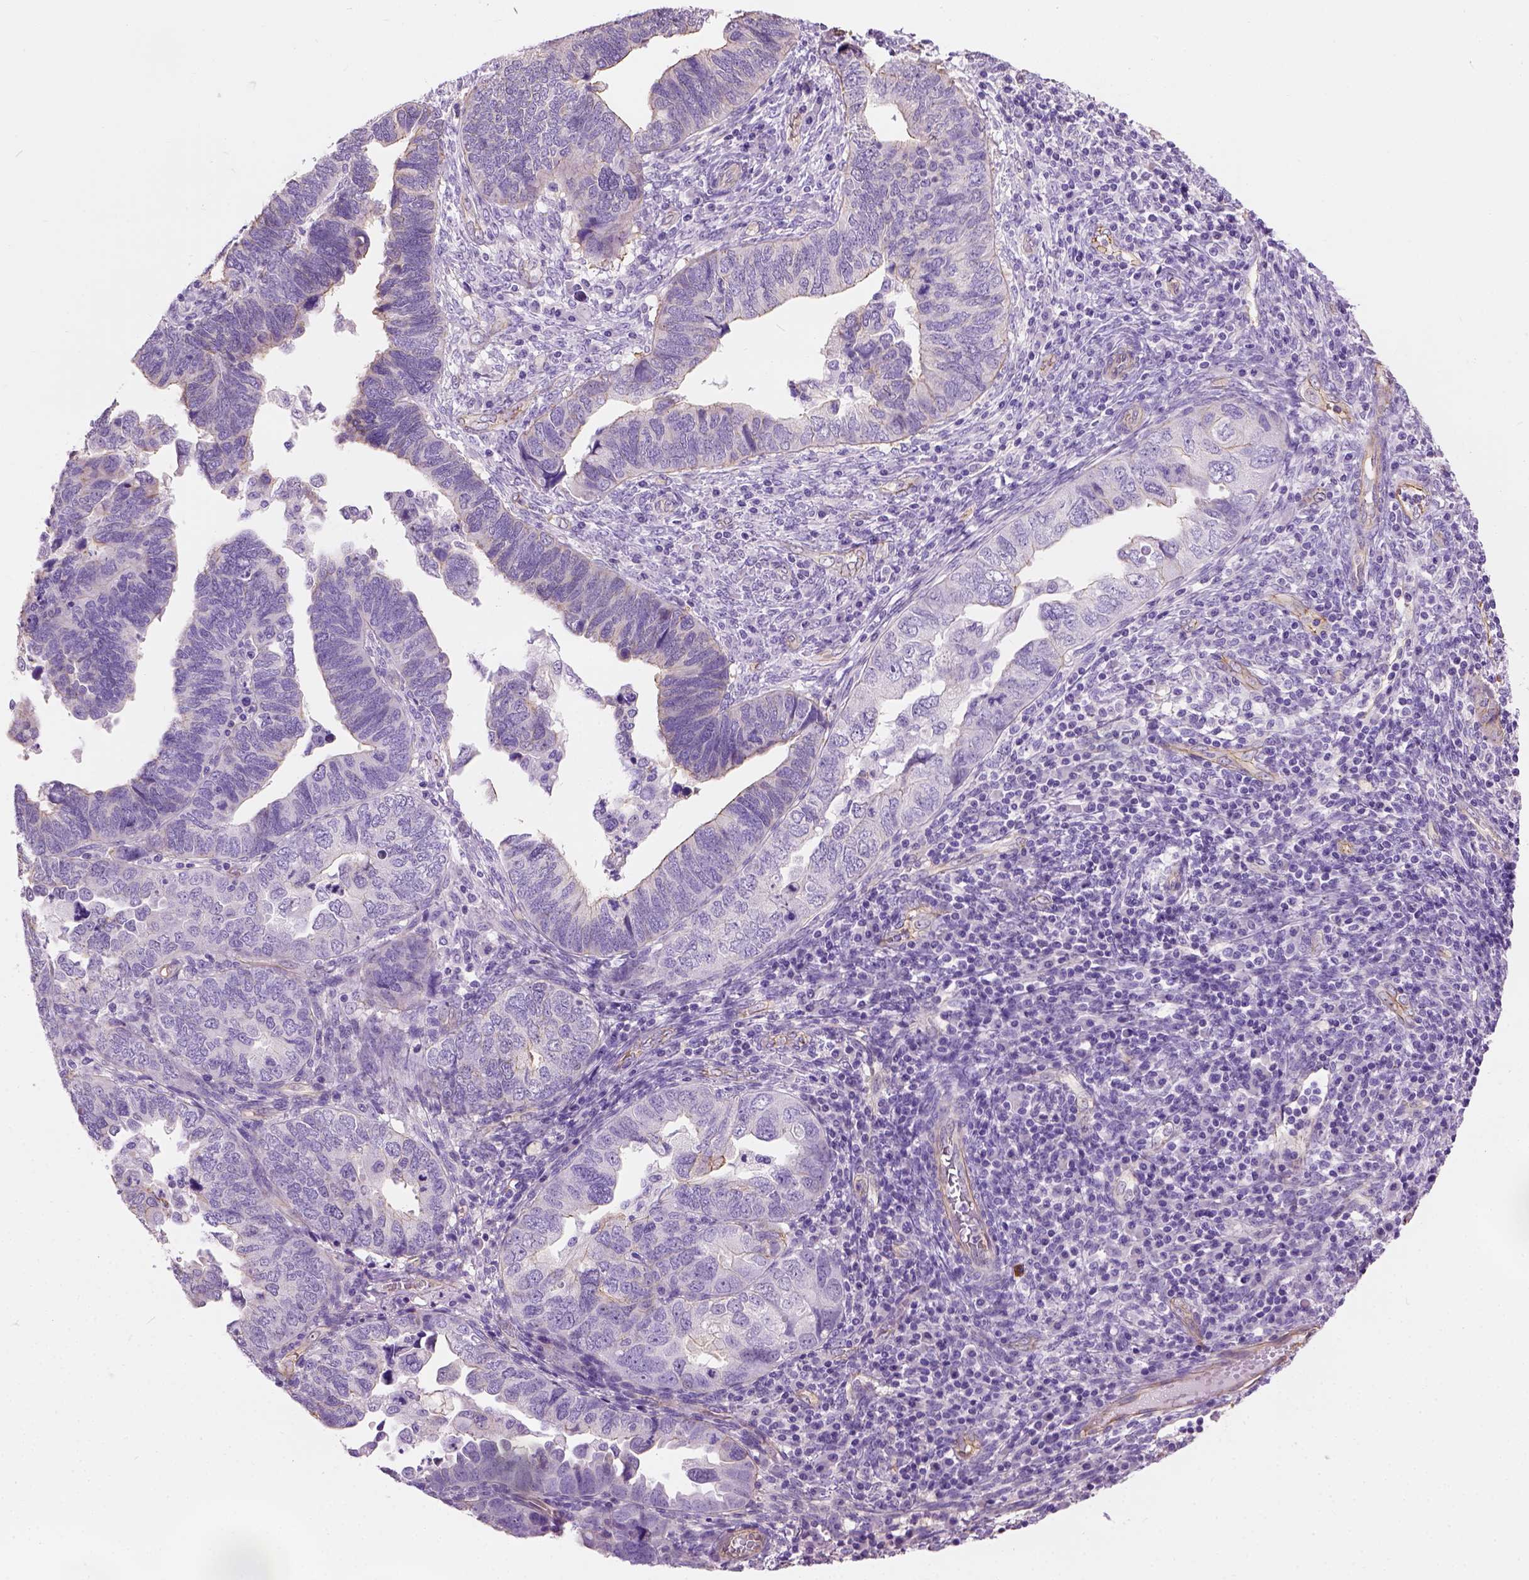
{"staining": {"intensity": "moderate", "quantity": "<25%", "location": "cytoplasmic/membranous"}, "tissue": "endometrial cancer", "cell_type": "Tumor cells", "image_type": "cancer", "snomed": [{"axis": "morphology", "description": "Adenocarcinoma, NOS"}, {"axis": "topography", "description": "Endometrium"}], "caption": "Immunohistochemistry (IHC) of endometrial cancer (adenocarcinoma) exhibits low levels of moderate cytoplasmic/membranous positivity in about <25% of tumor cells.", "gene": "PHF7", "patient": {"sex": "female", "age": 79}}